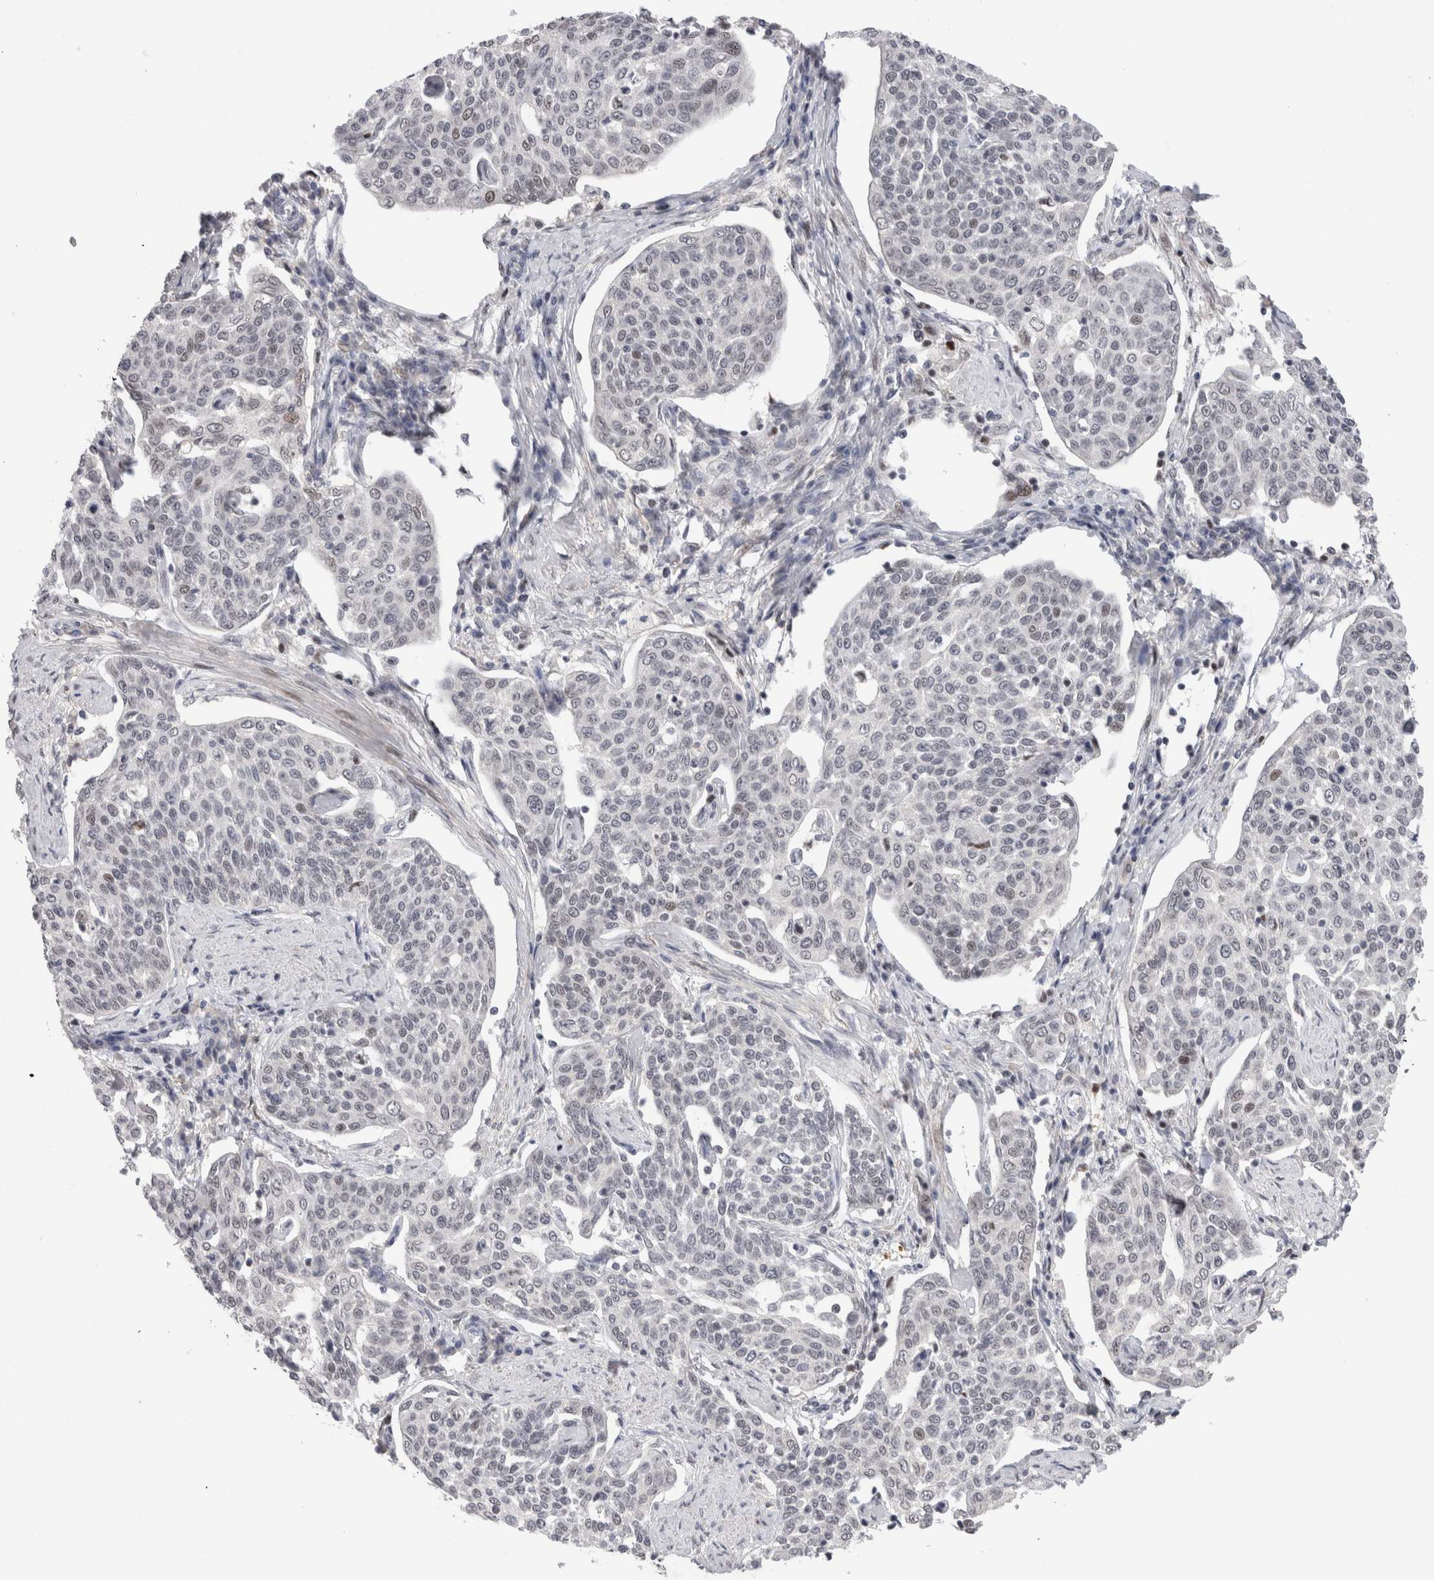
{"staining": {"intensity": "weak", "quantity": "25%-75%", "location": "nuclear"}, "tissue": "cervical cancer", "cell_type": "Tumor cells", "image_type": "cancer", "snomed": [{"axis": "morphology", "description": "Squamous cell carcinoma, NOS"}, {"axis": "topography", "description": "Cervix"}], "caption": "Weak nuclear expression for a protein is seen in about 25%-75% of tumor cells of cervical squamous cell carcinoma using IHC.", "gene": "ZNF521", "patient": {"sex": "female", "age": 34}}